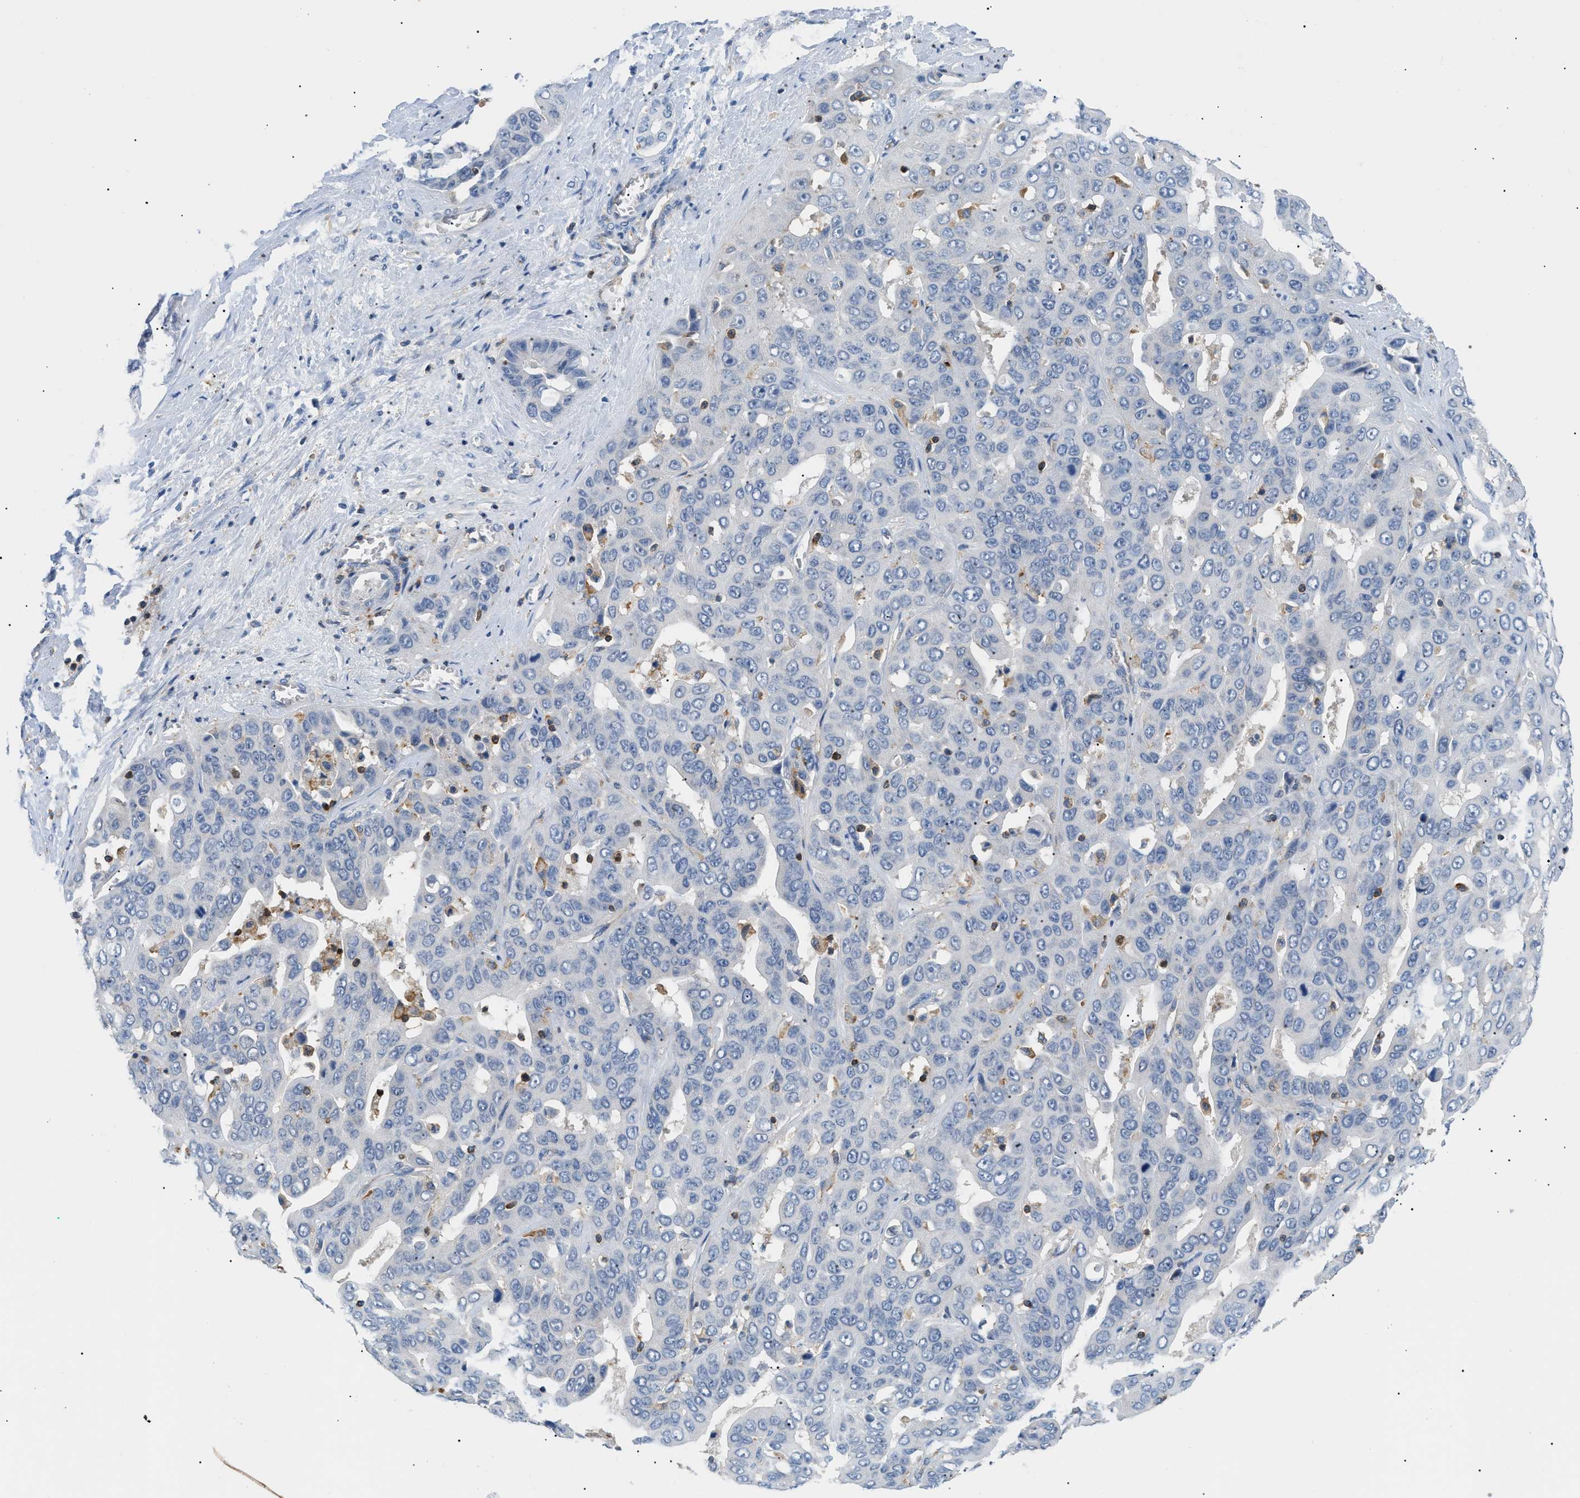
{"staining": {"intensity": "negative", "quantity": "none", "location": "none"}, "tissue": "liver cancer", "cell_type": "Tumor cells", "image_type": "cancer", "snomed": [{"axis": "morphology", "description": "Cholangiocarcinoma"}, {"axis": "topography", "description": "Liver"}], "caption": "This is a image of IHC staining of liver cancer (cholangiocarcinoma), which shows no staining in tumor cells.", "gene": "INPP5D", "patient": {"sex": "female", "age": 52}}